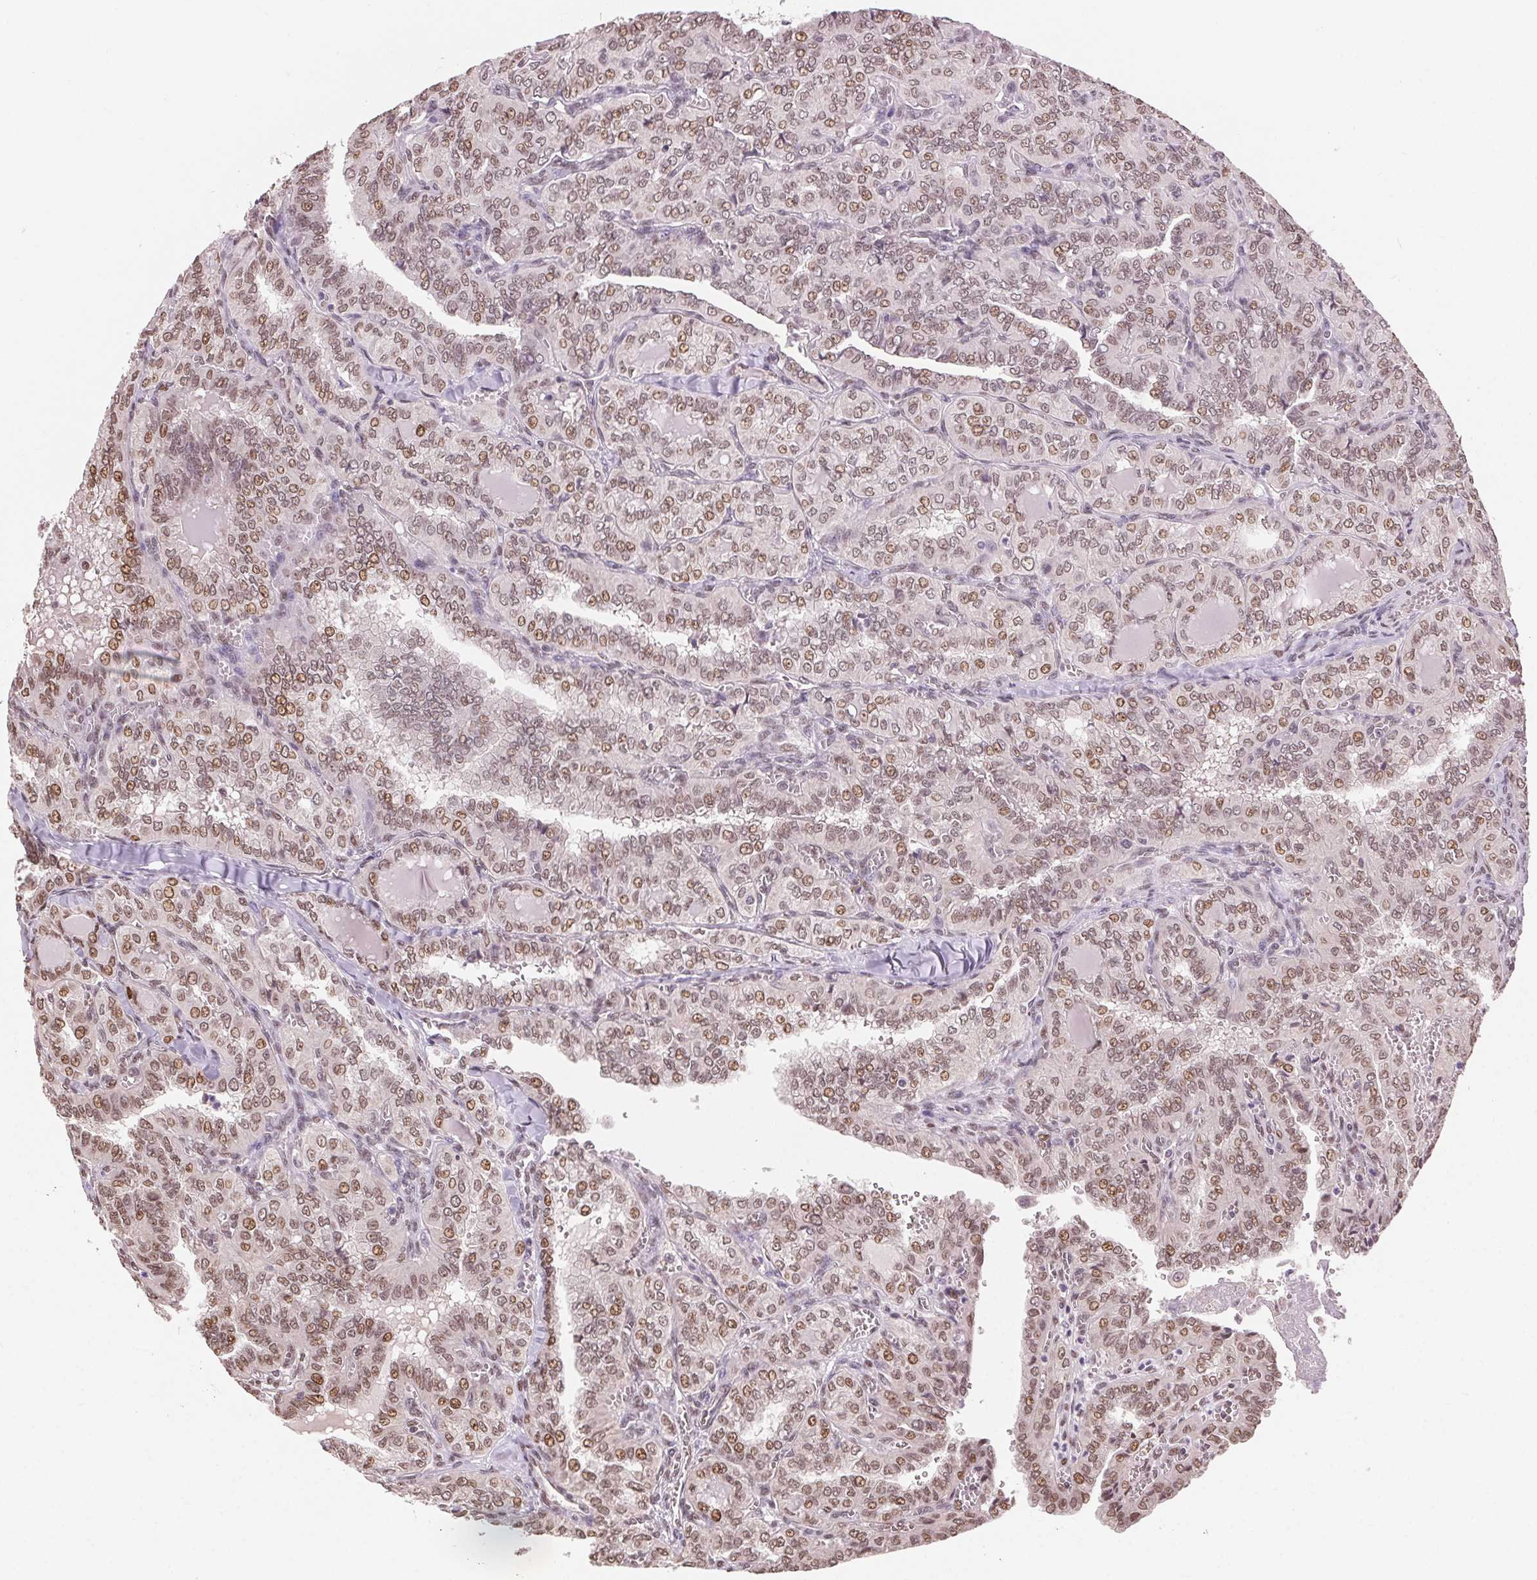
{"staining": {"intensity": "moderate", "quantity": ">75%", "location": "nuclear"}, "tissue": "thyroid cancer", "cell_type": "Tumor cells", "image_type": "cancer", "snomed": [{"axis": "morphology", "description": "Papillary adenocarcinoma, NOS"}, {"axis": "topography", "description": "Thyroid gland"}], "caption": "Human thyroid cancer (papillary adenocarcinoma) stained with a brown dye exhibits moderate nuclear positive staining in about >75% of tumor cells.", "gene": "RAD23A", "patient": {"sex": "female", "age": 41}}